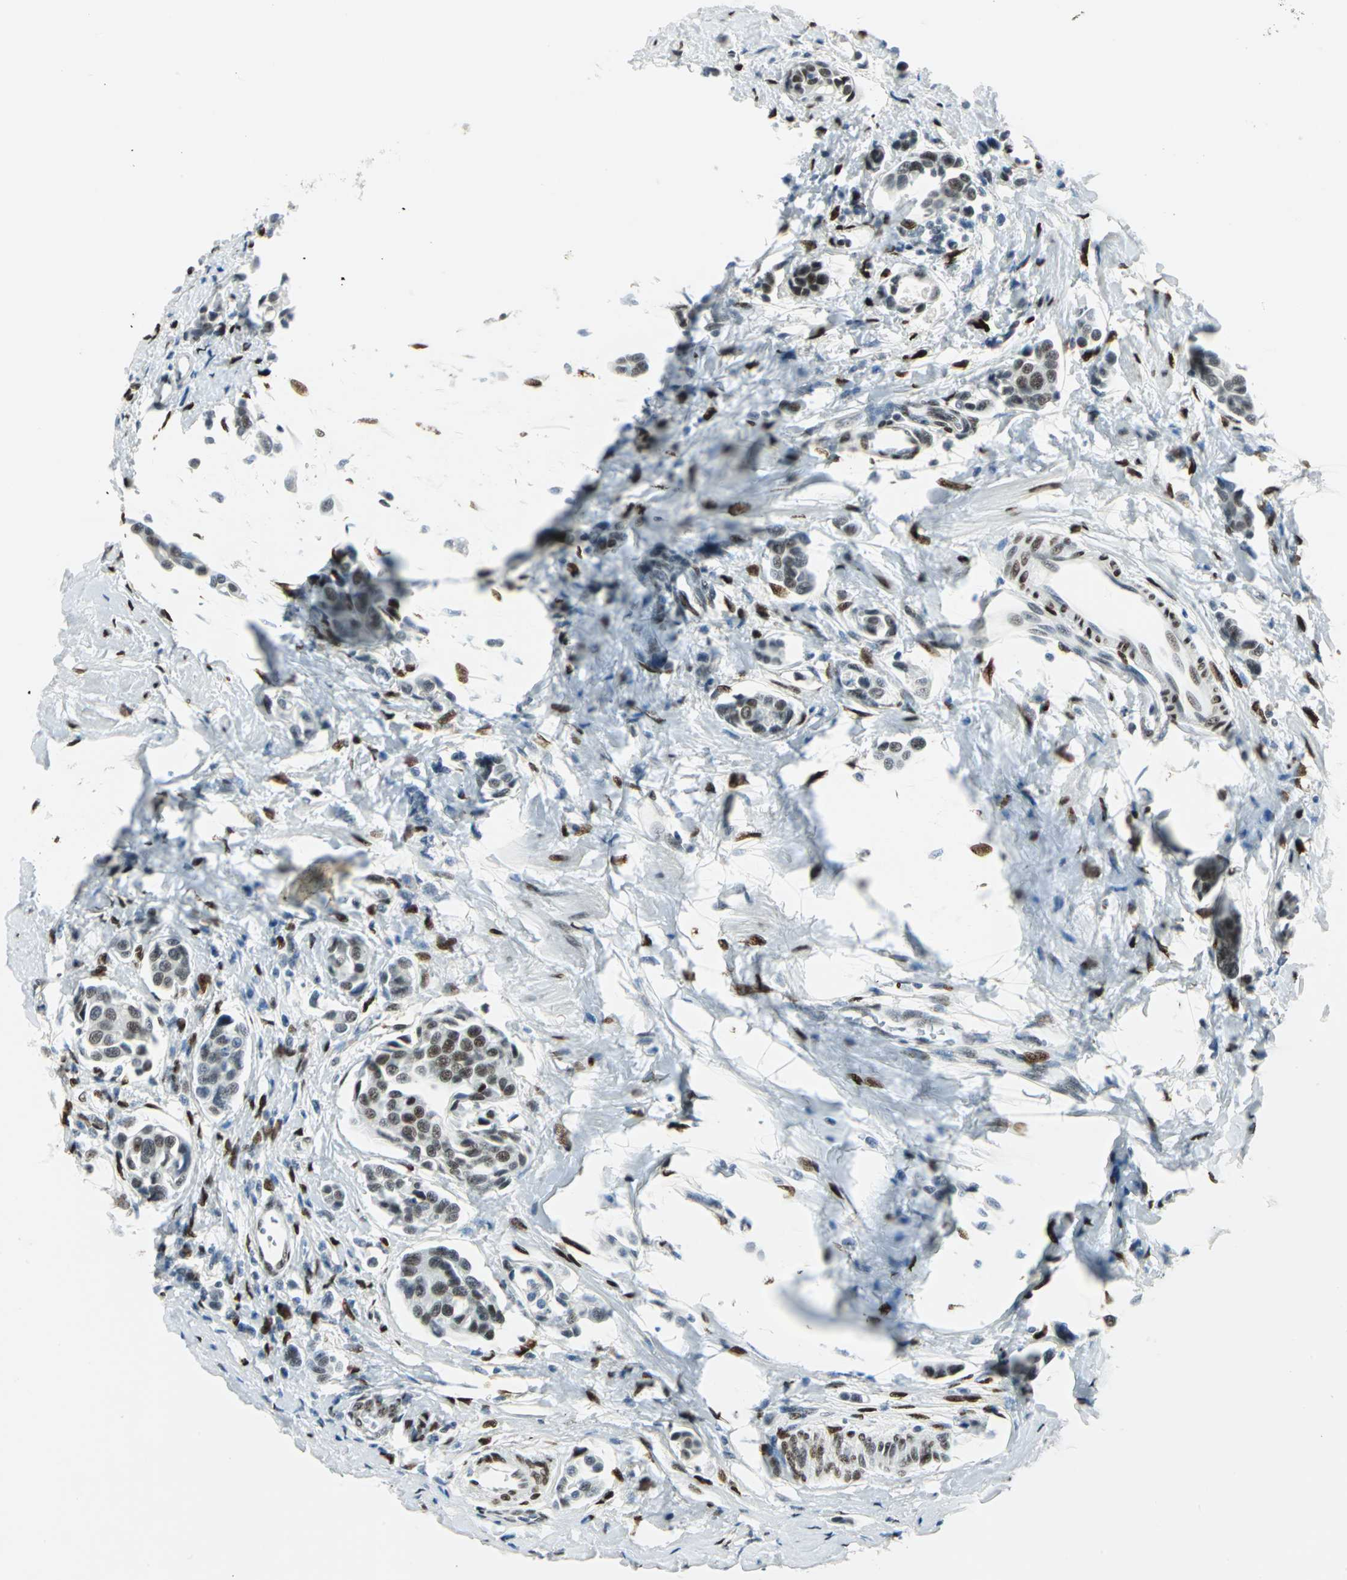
{"staining": {"intensity": "moderate", "quantity": ">75%", "location": "nuclear"}, "tissue": "urothelial cancer", "cell_type": "Tumor cells", "image_type": "cancer", "snomed": [{"axis": "morphology", "description": "Urothelial carcinoma, High grade"}, {"axis": "topography", "description": "Urinary bladder"}], "caption": "A brown stain shows moderate nuclear positivity of a protein in human urothelial cancer tumor cells.", "gene": "MEIS2", "patient": {"sex": "male", "age": 78}}